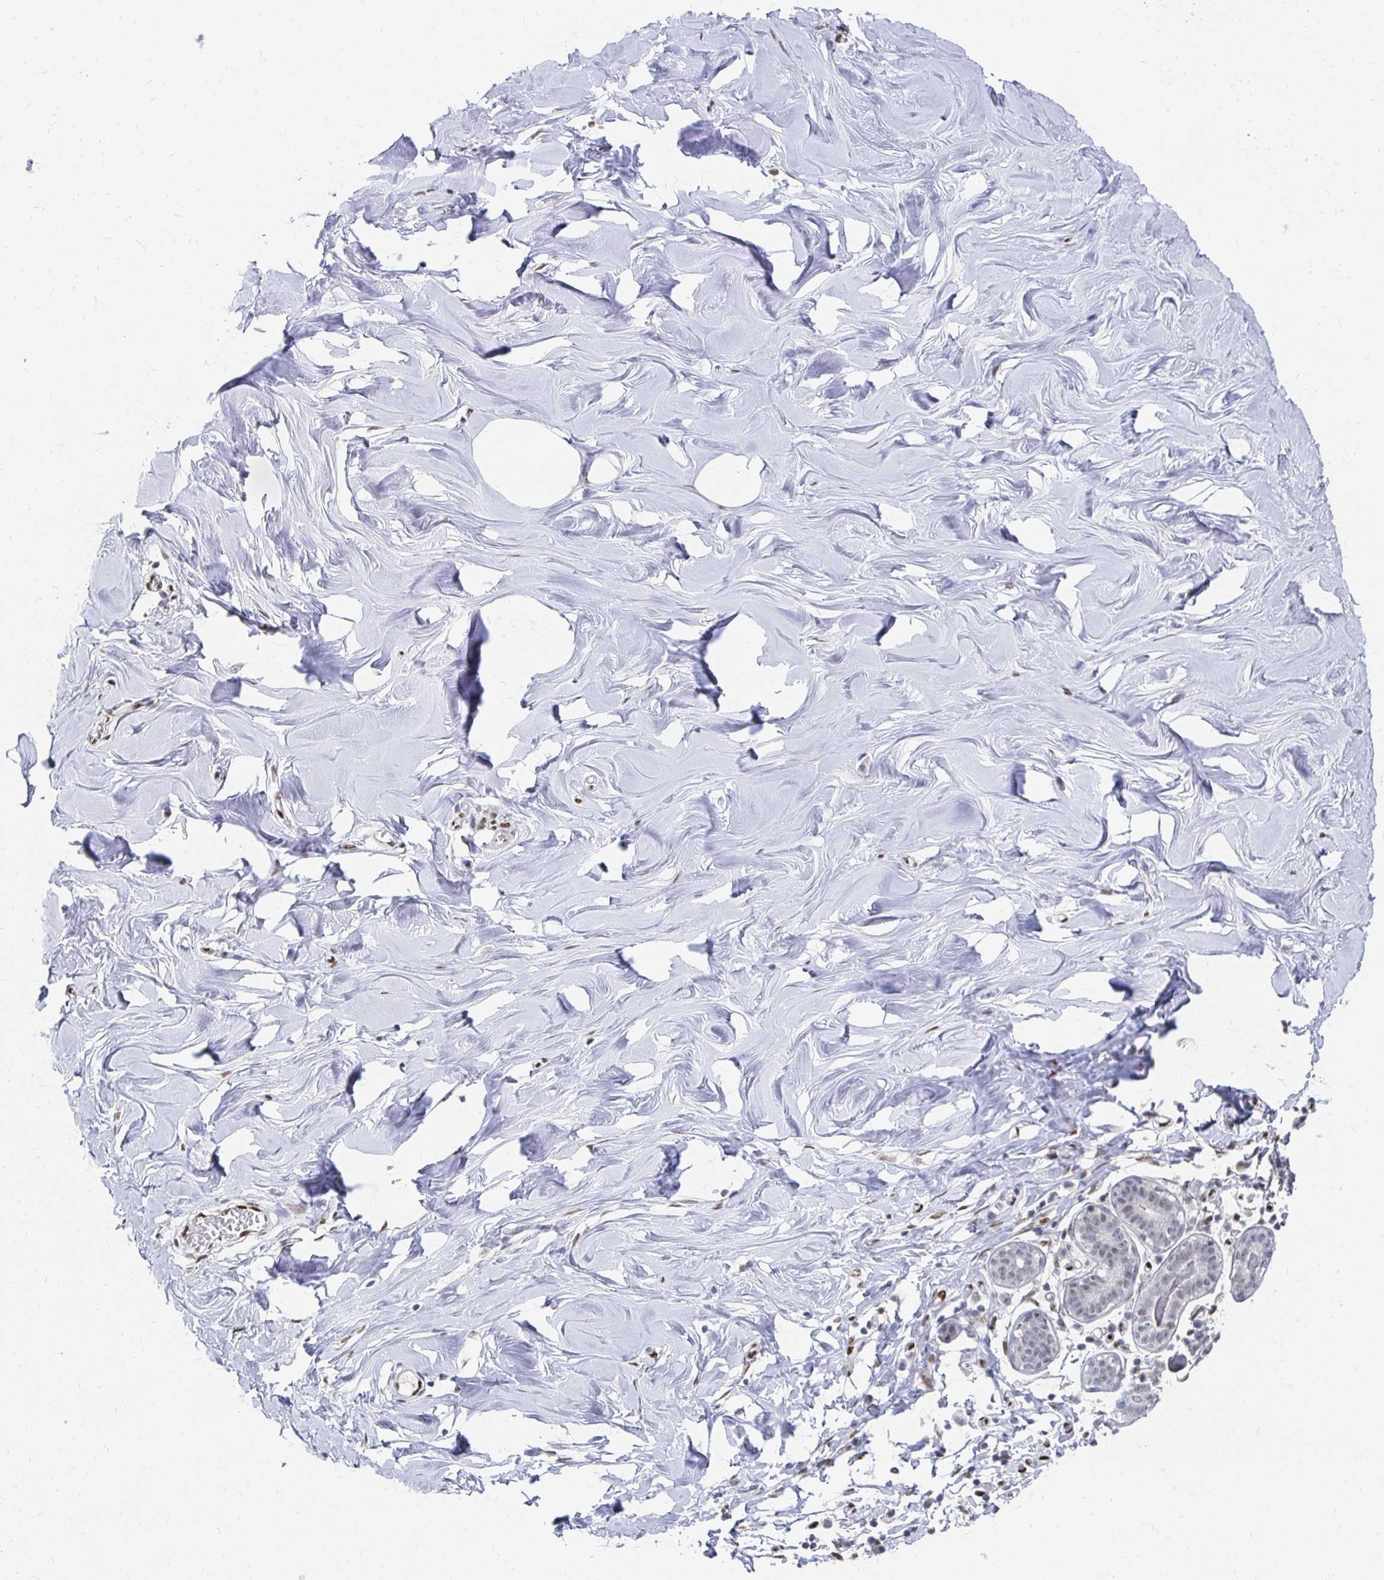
{"staining": {"intensity": "negative", "quantity": "none", "location": "none"}, "tissue": "breast", "cell_type": "Adipocytes", "image_type": "normal", "snomed": [{"axis": "morphology", "description": "Normal tissue, NOS"}, {"axis": "topography", "description": "Breast"}], "caption": "Breast was stained to show a protein in brown. There is no significant positivity in adipocytes. The staining is performed using DAB (3,3'-diaminobenzidine) brown chromogen with nuclei counter-stained in using hematoxylin.", "gene": "CLIC3", "patient": {"sex": "female", "age": 27}}